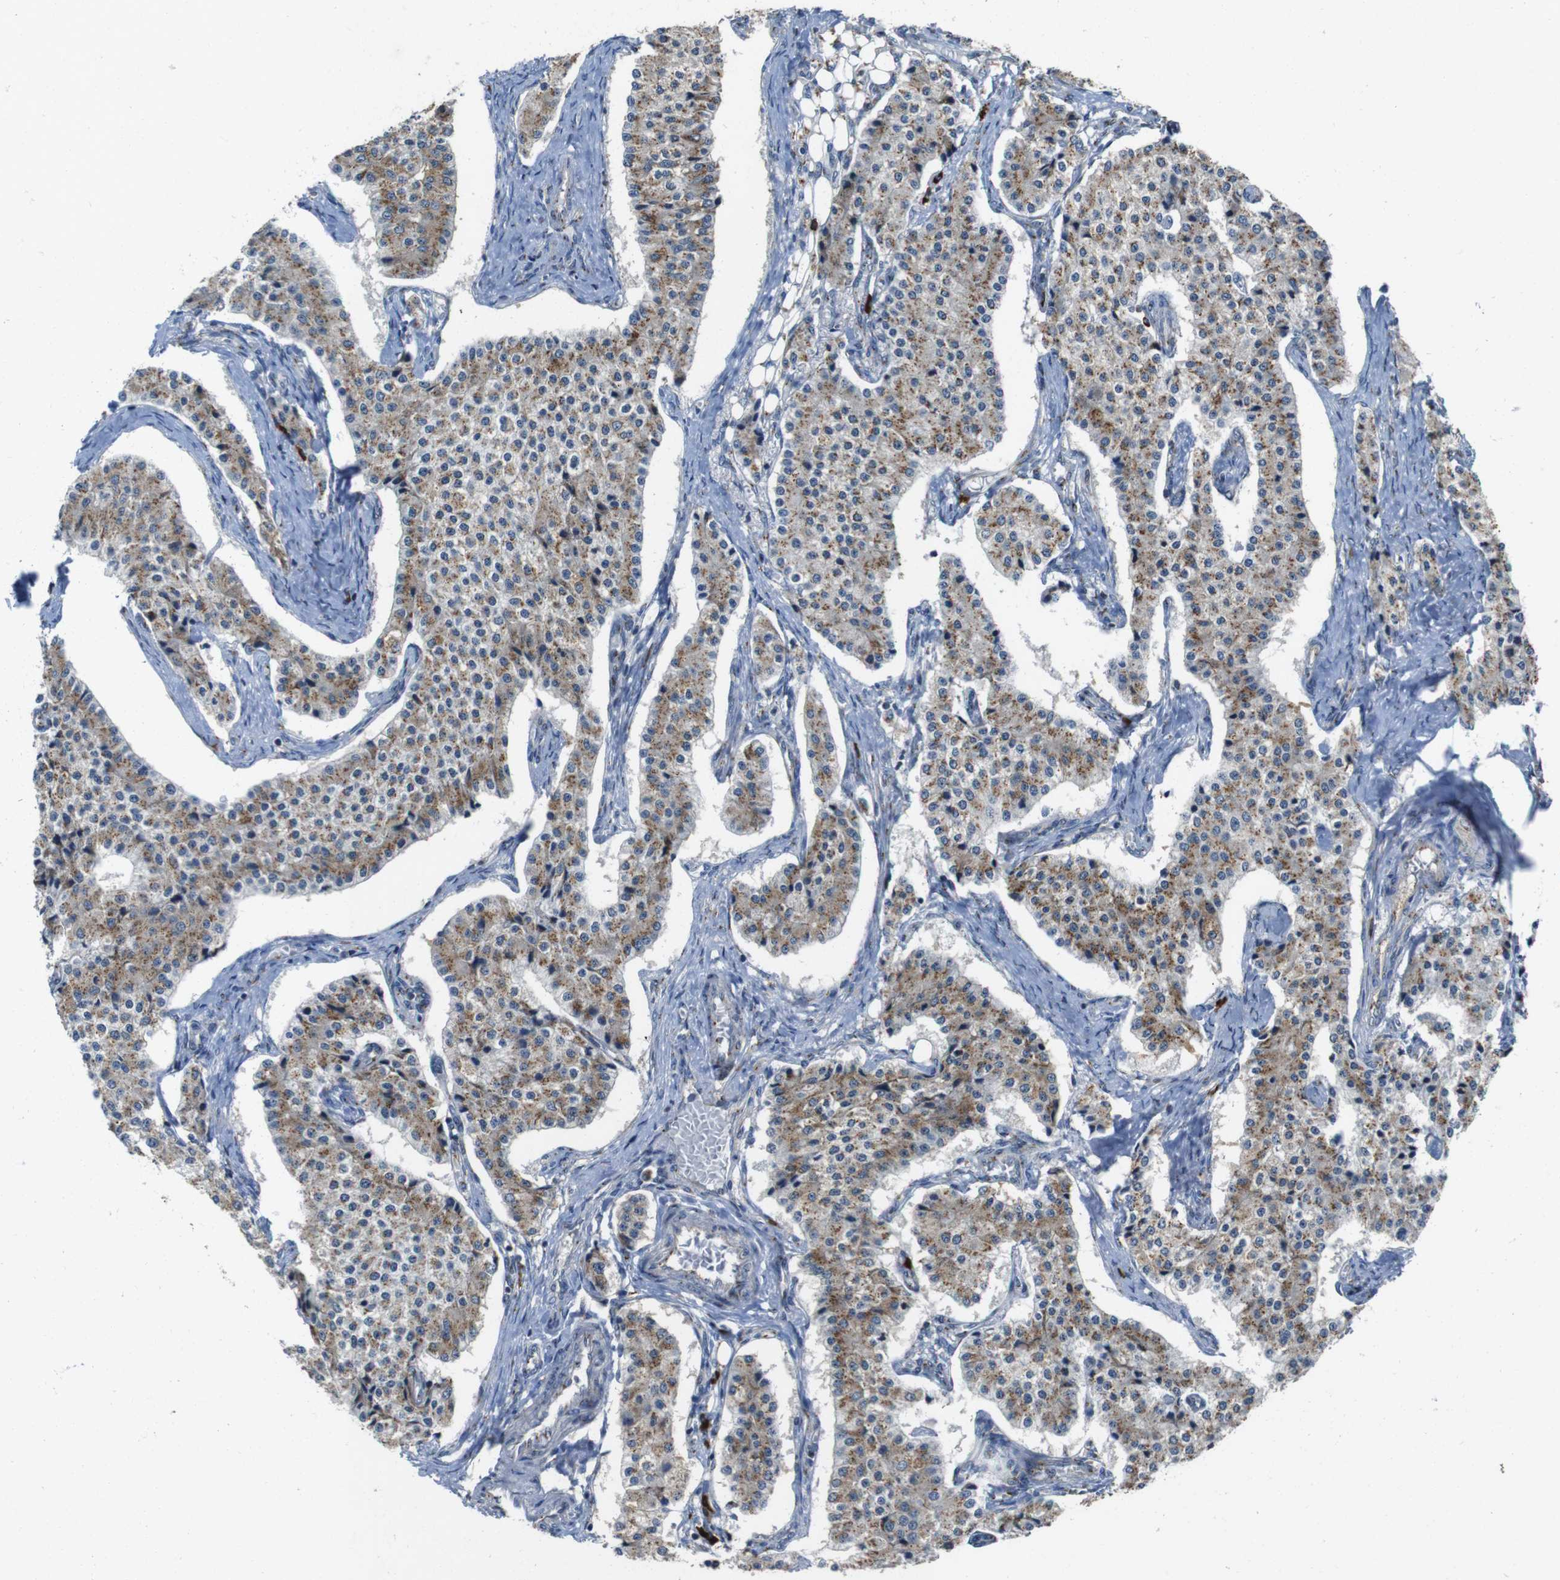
{"staining": {"intensity": "weak", "quantity": ">75%", "location": "cytoplasmic/membranous"}, "tissue": "carcinoid", "cell_type": "Tumor cells", "image_type": "cancer", "snomed": [{"axis": "morphology", "description": "Carcinoid, malignant, NOS"}, {"axis": "topography", "description": "Colon"}], "caption": "Immunohistochemical staining of human carcinoid (malignant) displays low levels of weak cytoplasmic/membranous protein expression in about >75% of tumor cells.", "gene": "ZFPL1", "patient": {"sex": "female", "age": 52}}